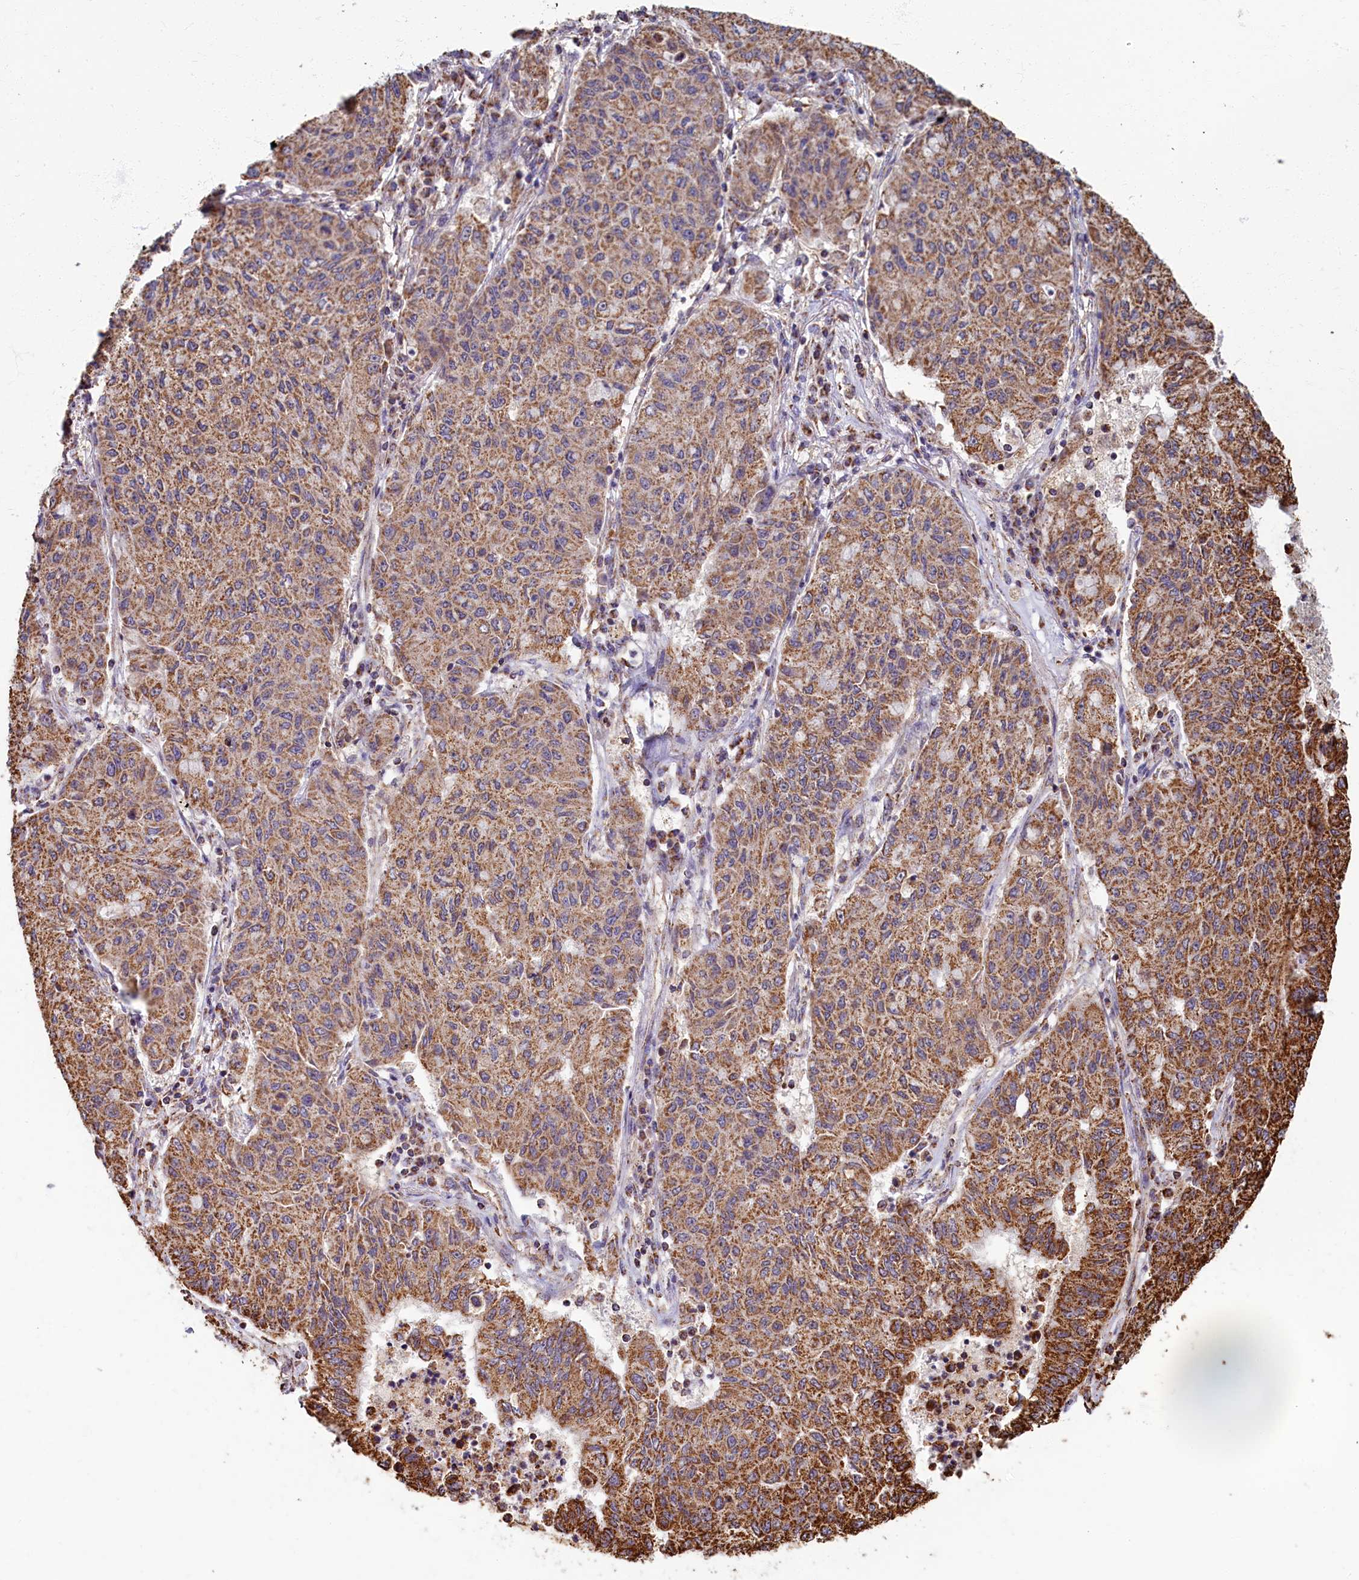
{"staining": {"intensity": "moderate", "quantity": ">75%", "location": "cytoplasmic/membranous"}, "tissue": "lung cancer", "cell_type": "Tumor cells", "image_type": "cancer", "snomed": [{"axis": "morphology", "description": "Squamous cell carcinoma, NOS"}, {"axis": "topography", "description": "Lung"}], "caption": "A brown stain labels moderate cytoplasmic/membranous positivity of a protein in squamous cell carcinoma (lung) tumor cells.", "gene": "SPR", "patient": {"sex": "male", "age": 74}}